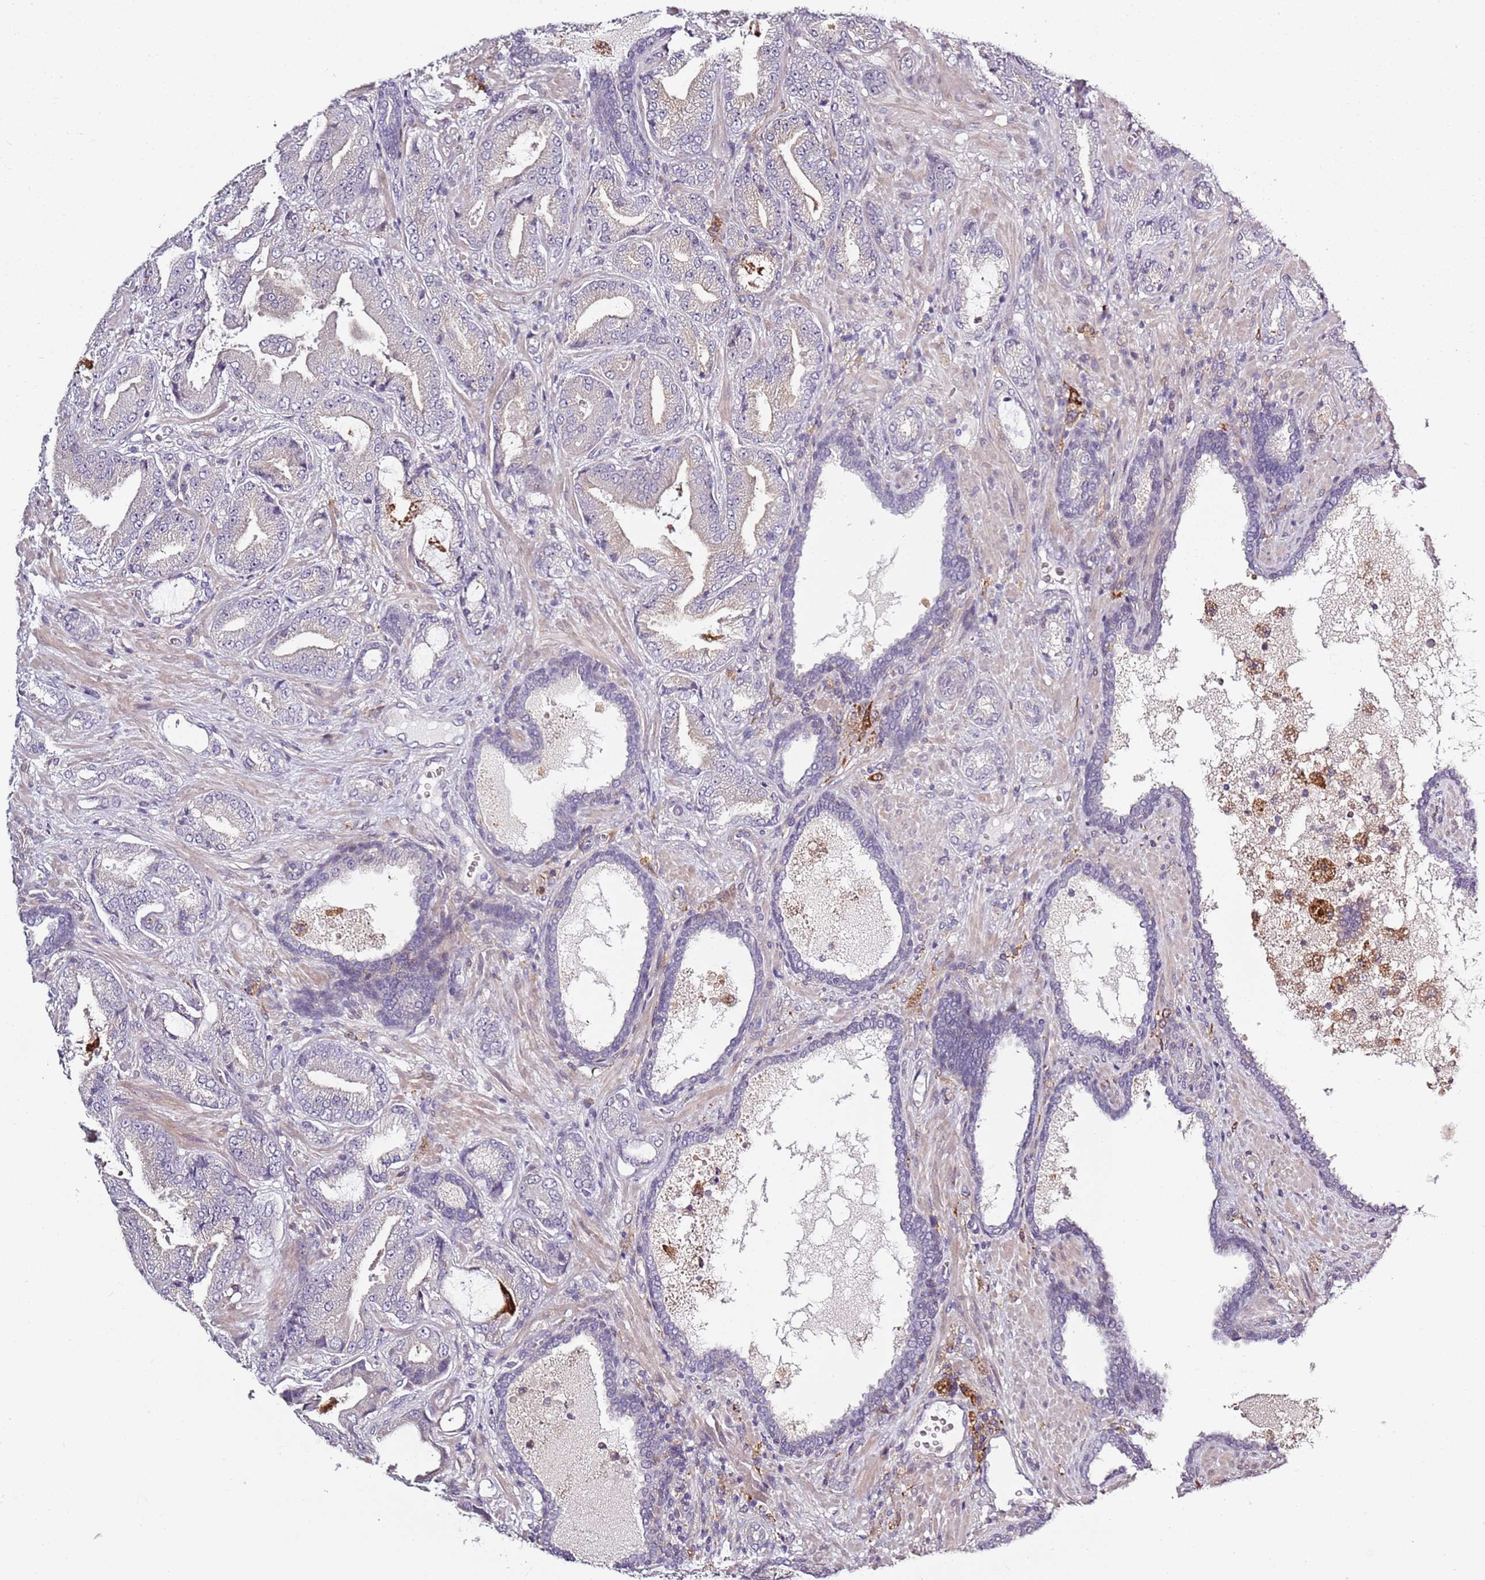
{"staining": {"intensity": "negative", "quantity": "none", "location": "none"}, "tissue": "prostate cancer", "cell_type": "Tumor cells", "image_type": "cancer", "snomed": [{"axis": "morphology", "description": "Adenocarcinoma, High grade"}, {"axis": "topography", "description": "Prostate"}], "caption": "An immunohistochemistry (IHC) image of adenocarcinoma (high-grade) (prostate) is shown. There is no staining in tumor cells of adenocarcinoma (high-grade) (prostate).", "gene": "CC2D2B", "patient": {"sex": "male", "age": 68}}